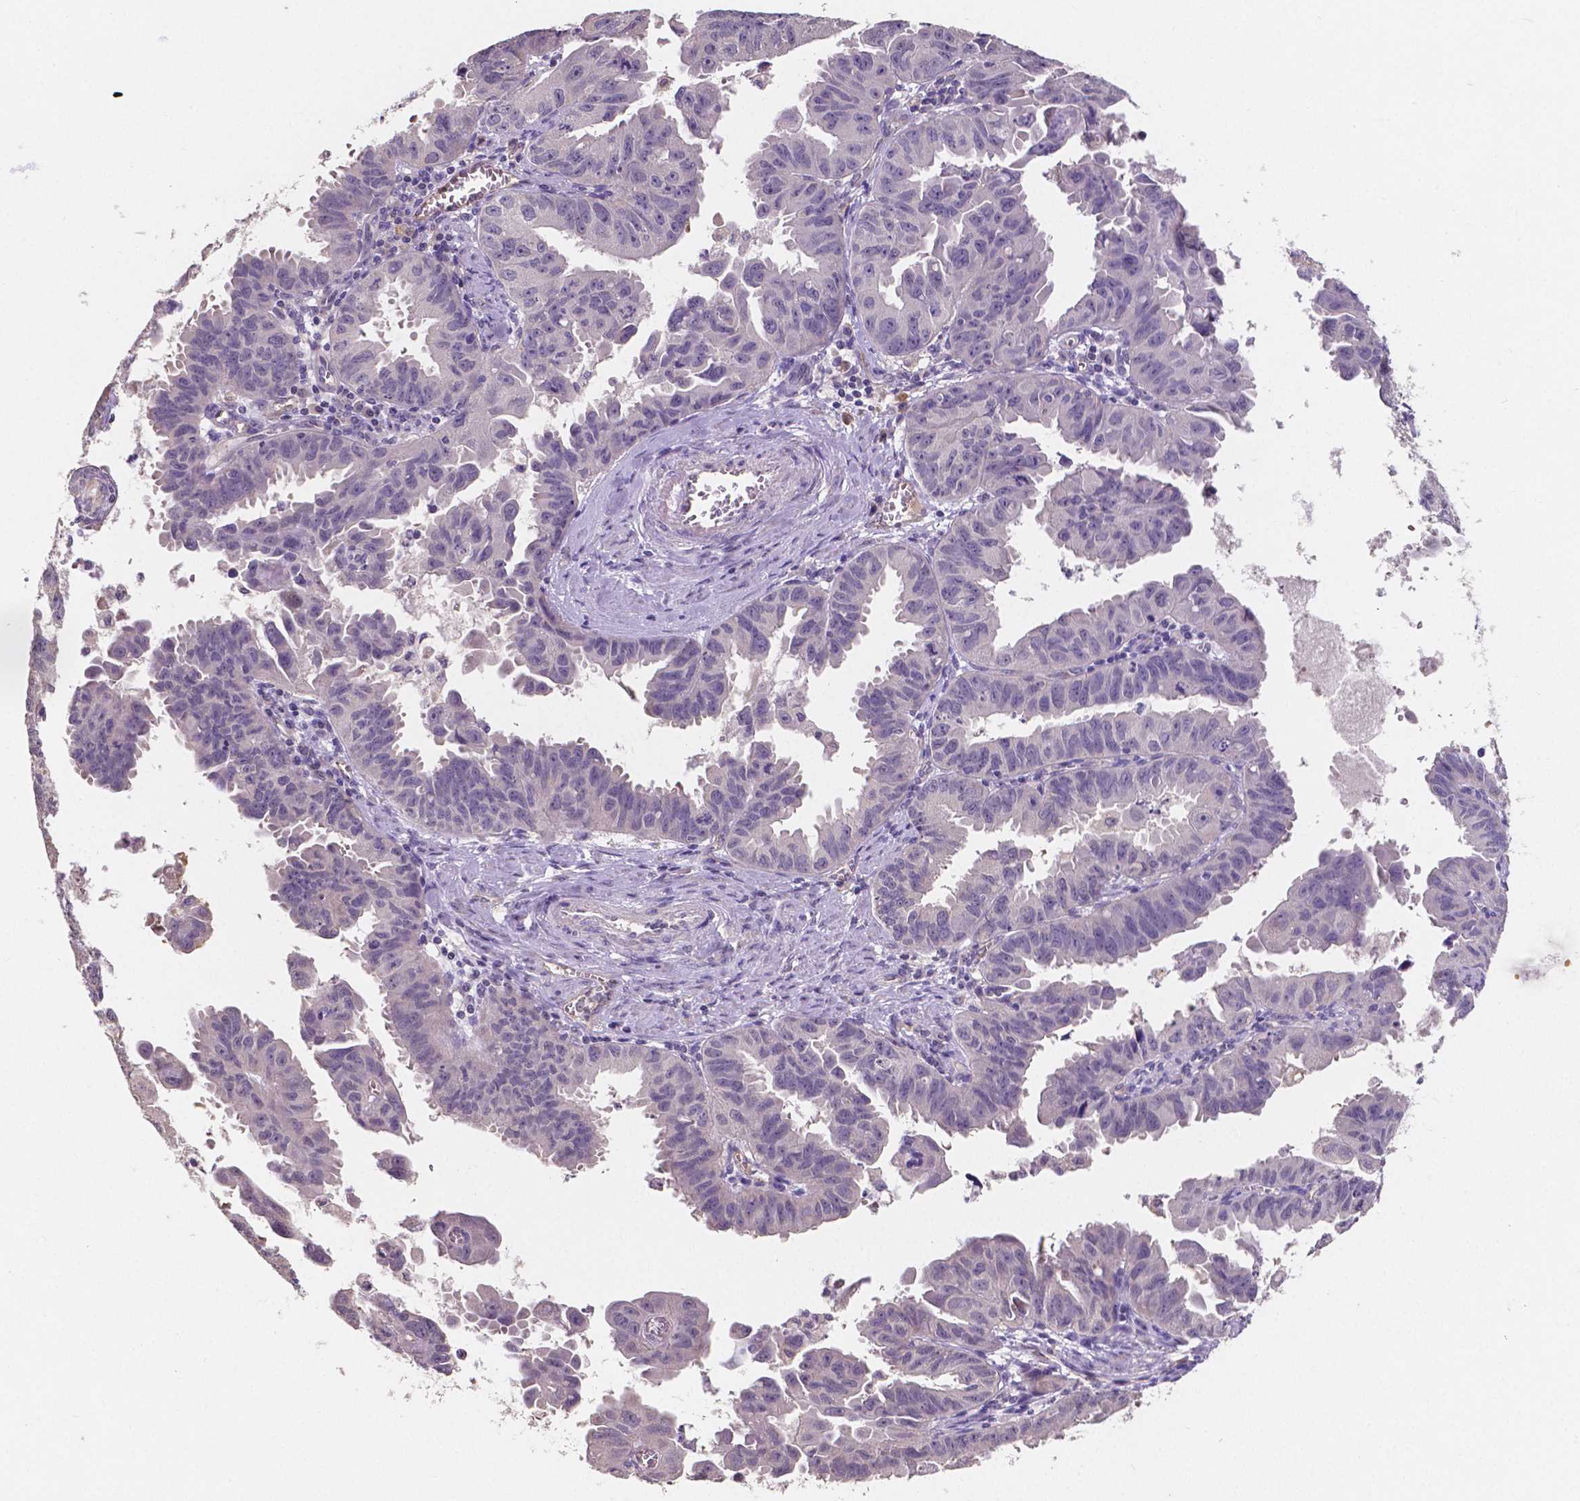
{"staining": {"intensity": "negative", "quantity": "none", "location": "none"}, "tissue": "ovarian cancer", "cell_type": "Tumor cells", "image_type": "cancer", "snomed": [{"axis": "morphology", "description": "Carcinoma, endometroid"}, {"axis": "topography", "description": "Ovary"}], "caption": "The image reveals no staining of tumor cells in ovarian endometroid carcinoma.", "gene": "ELAVL2", "patient": {"sex": "female", "age": 85}}